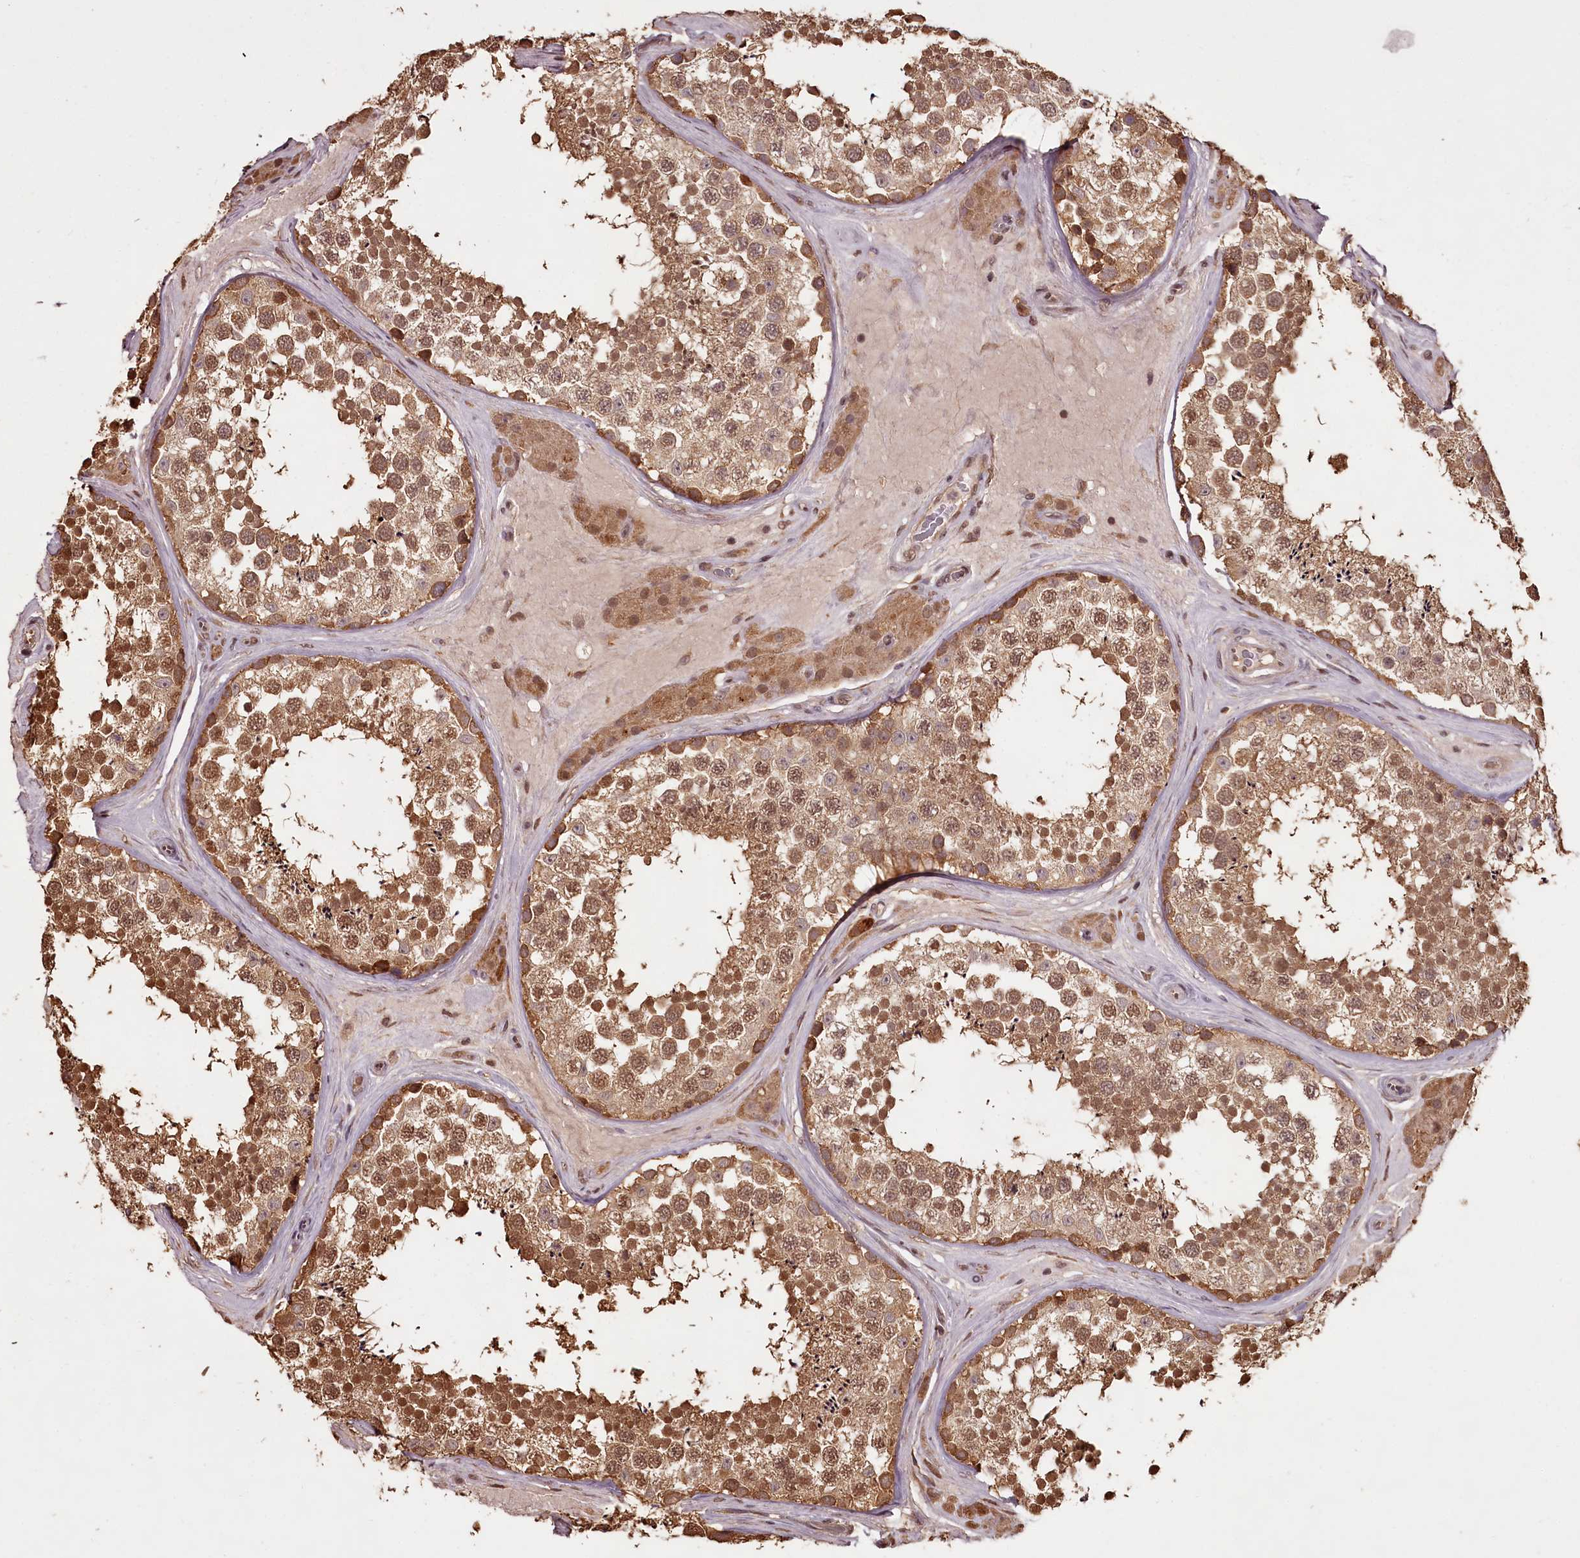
{"staining": {"intensity": "moderate", "quantity": ">75%", "location": "cytoplasmic/membranous,nuclear"}, "tissue": "testis", "cell_type": "Cells in seminiferous ducts", "image_type": "normal", "snomed": [{"axis": "morphology", "description": "Normal tissue, NOS"}, {"axis": "topography", "description": "Testis"}], "caption": "Protein analysis of unremarkable testis displays moderate cytoplasmic/membranous,nuclear staining in about >75% of cells in seminiferous ducts. The protein is shown in brown color, while the nuclei are stained blue.", "gene": "NPRL2", "patient": {"sex": "male", "age": 46}}